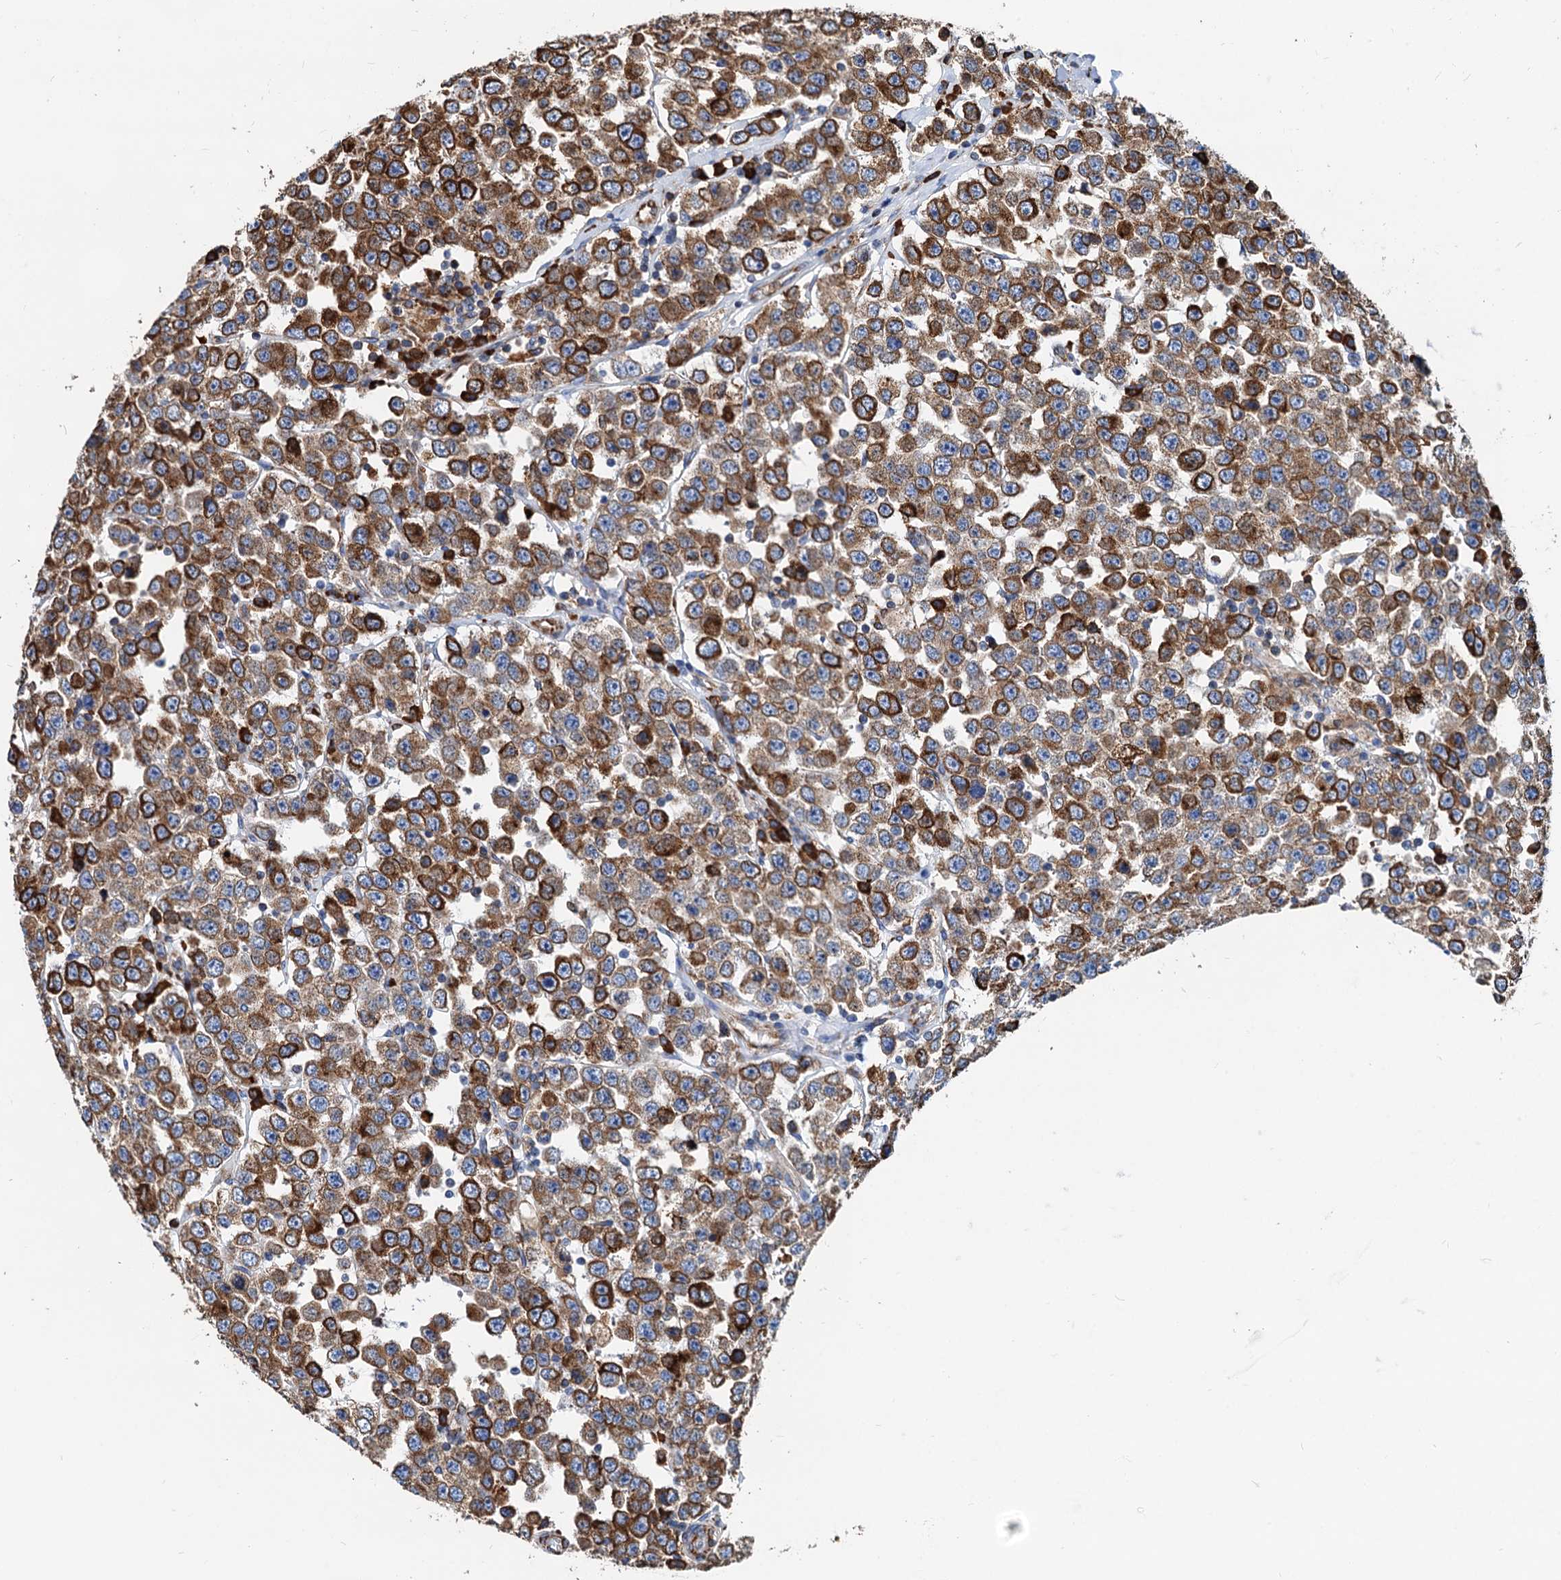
{"staining": {"intensity": "strong", "quantity": ">75%", "location": "cytoplasmic/membranous"}, "tissue": "testis cancer", "cell_type": "Tumor cells", "image_type": "cancer", "snomed": [{"axis": "morphology", "description": "Seminoma, NOS"}, {"axis": "topography", "description": "Testis"}], "caption": "Brown immunohistochemical staining in testis cancer shows strong cytoplasmic/membranous positivity in approximately >75% of tumor cells.", "gene": "HSPA5", "patient": {"sex": "male", "age": 28}}